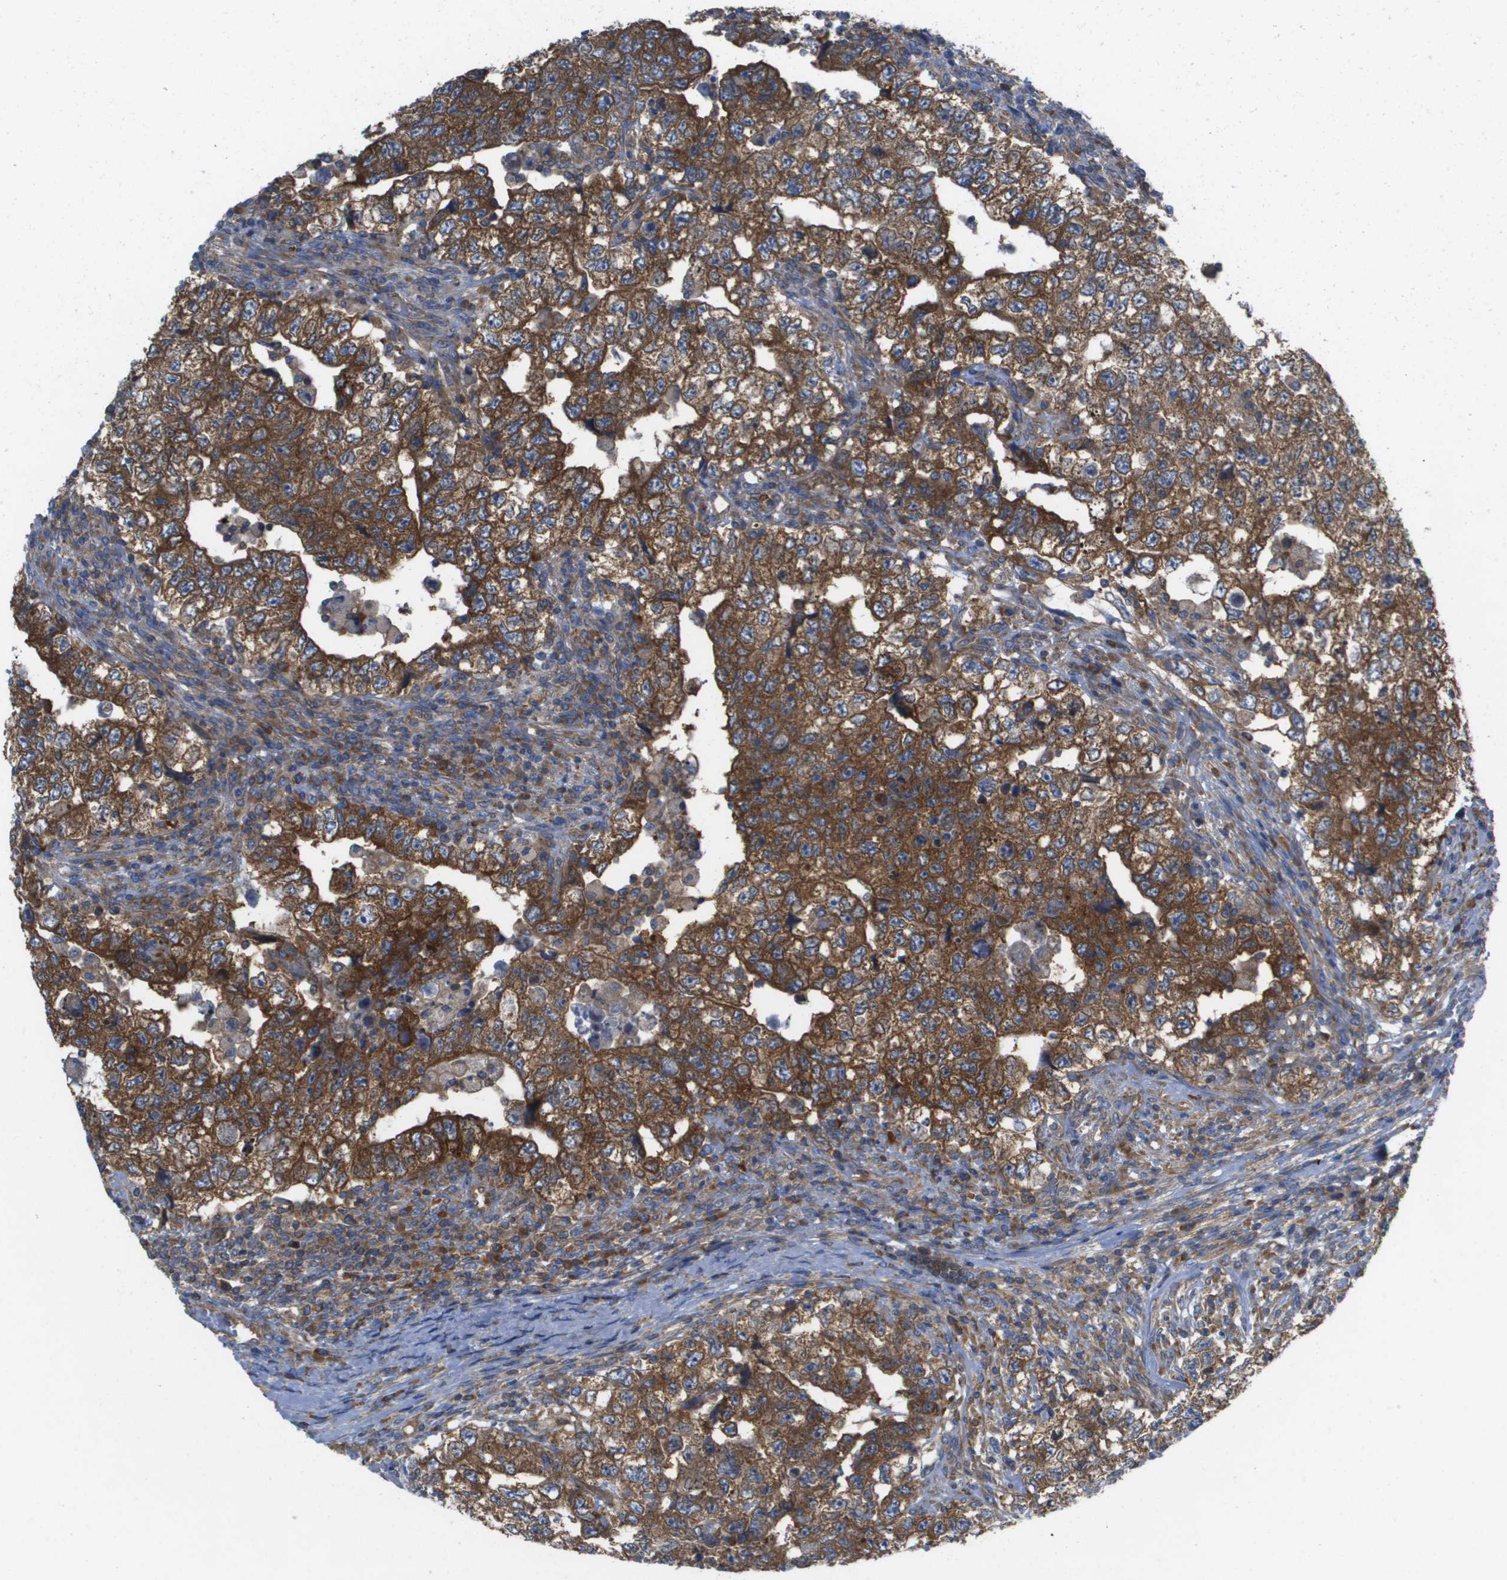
{"staining": {"intensity": "strong", "quantity": ">75%", "location": "cytoplasmic/membranous"}, "tissue": "testis cancer", "cell_type": "Tumor cells", "image_type": "cancer", "snomed": [{"axis": "morphology", "description": "Carcinoma, Embryonal, NOS"}, {"axis": "topography", "description": "Testis"}], "caption": "Testis embryonal carcinoma was stained to show a protein in brown. There is high levels of strong cytoplasmic/membranous positivity in about >75% of tumor cells. (Stains: DAB (3,3'-diaminobenzidine) in brown, nuclei in blue, Microscopy: brightfield microscopy at high magnification).", "gene": "EIF4G2", "patient": {"sex": "male", "age": 36}}